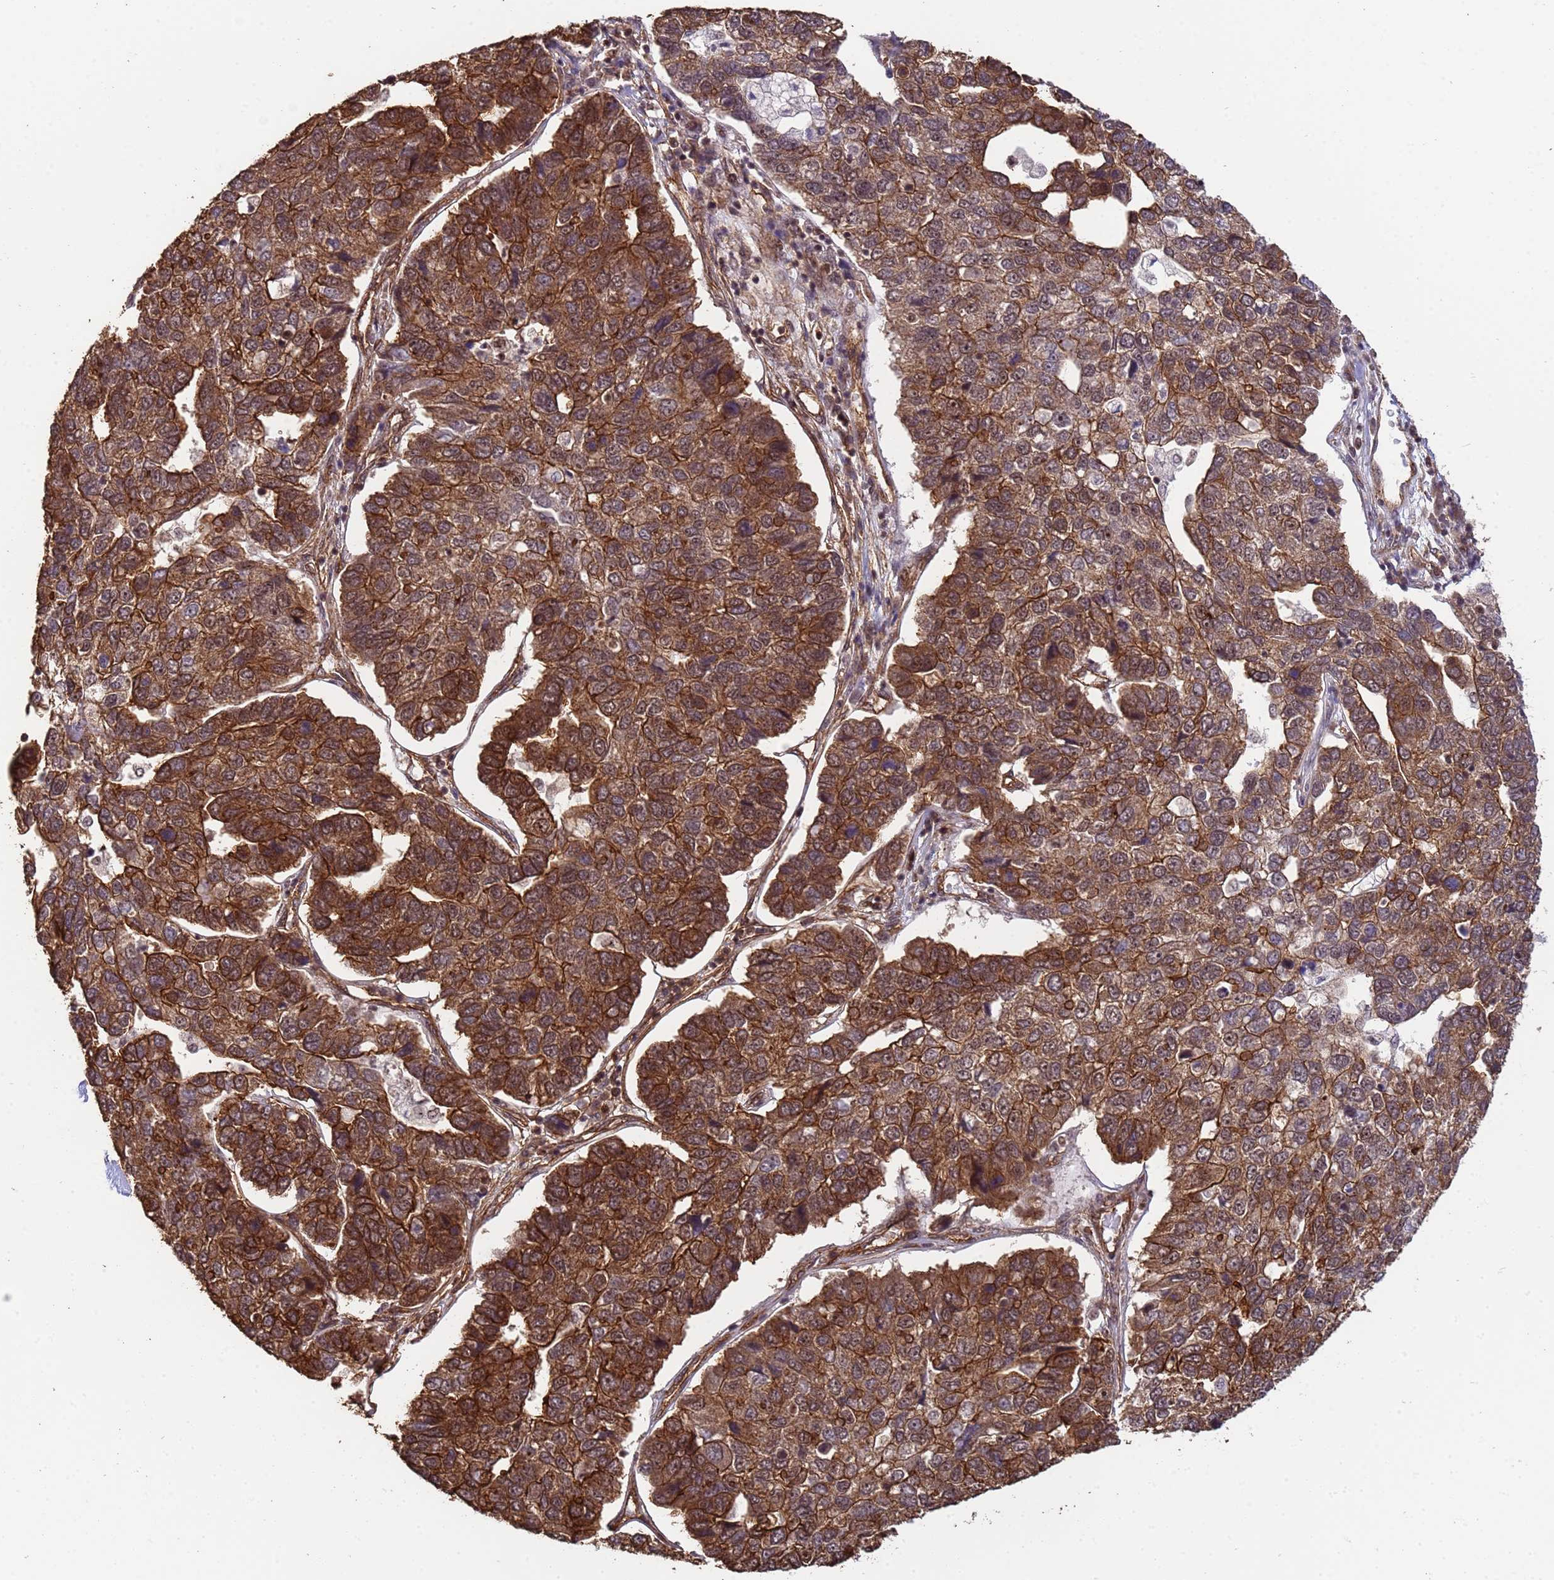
{"staining": {"intensity": "strong", "quantity": ">75%", "location": "cytoplasmic/membranous,nuclear"}, "tissue": "pancreatic cancer", "cell_type": "Tumor cells", "image_type": "cancer", "snomed": [{"axis": "morphology", "description": "Adenocarcinoma, NOS"}, {"axis": "topography", "description": "Pancreas"}], "caption": "Strong cytoplasmic/membranous and nuclear protein positivity is appreciated in about >75% of tumor cells in pancreatic cancer. The staining was performed using DAB (3,3'-diaminobenzidine), with brown indicating positive protein expression. Nuclei are stained blue with hematoxylin.", "gene": "SYF2", "patient": {"sex": "female", "age": 61}}